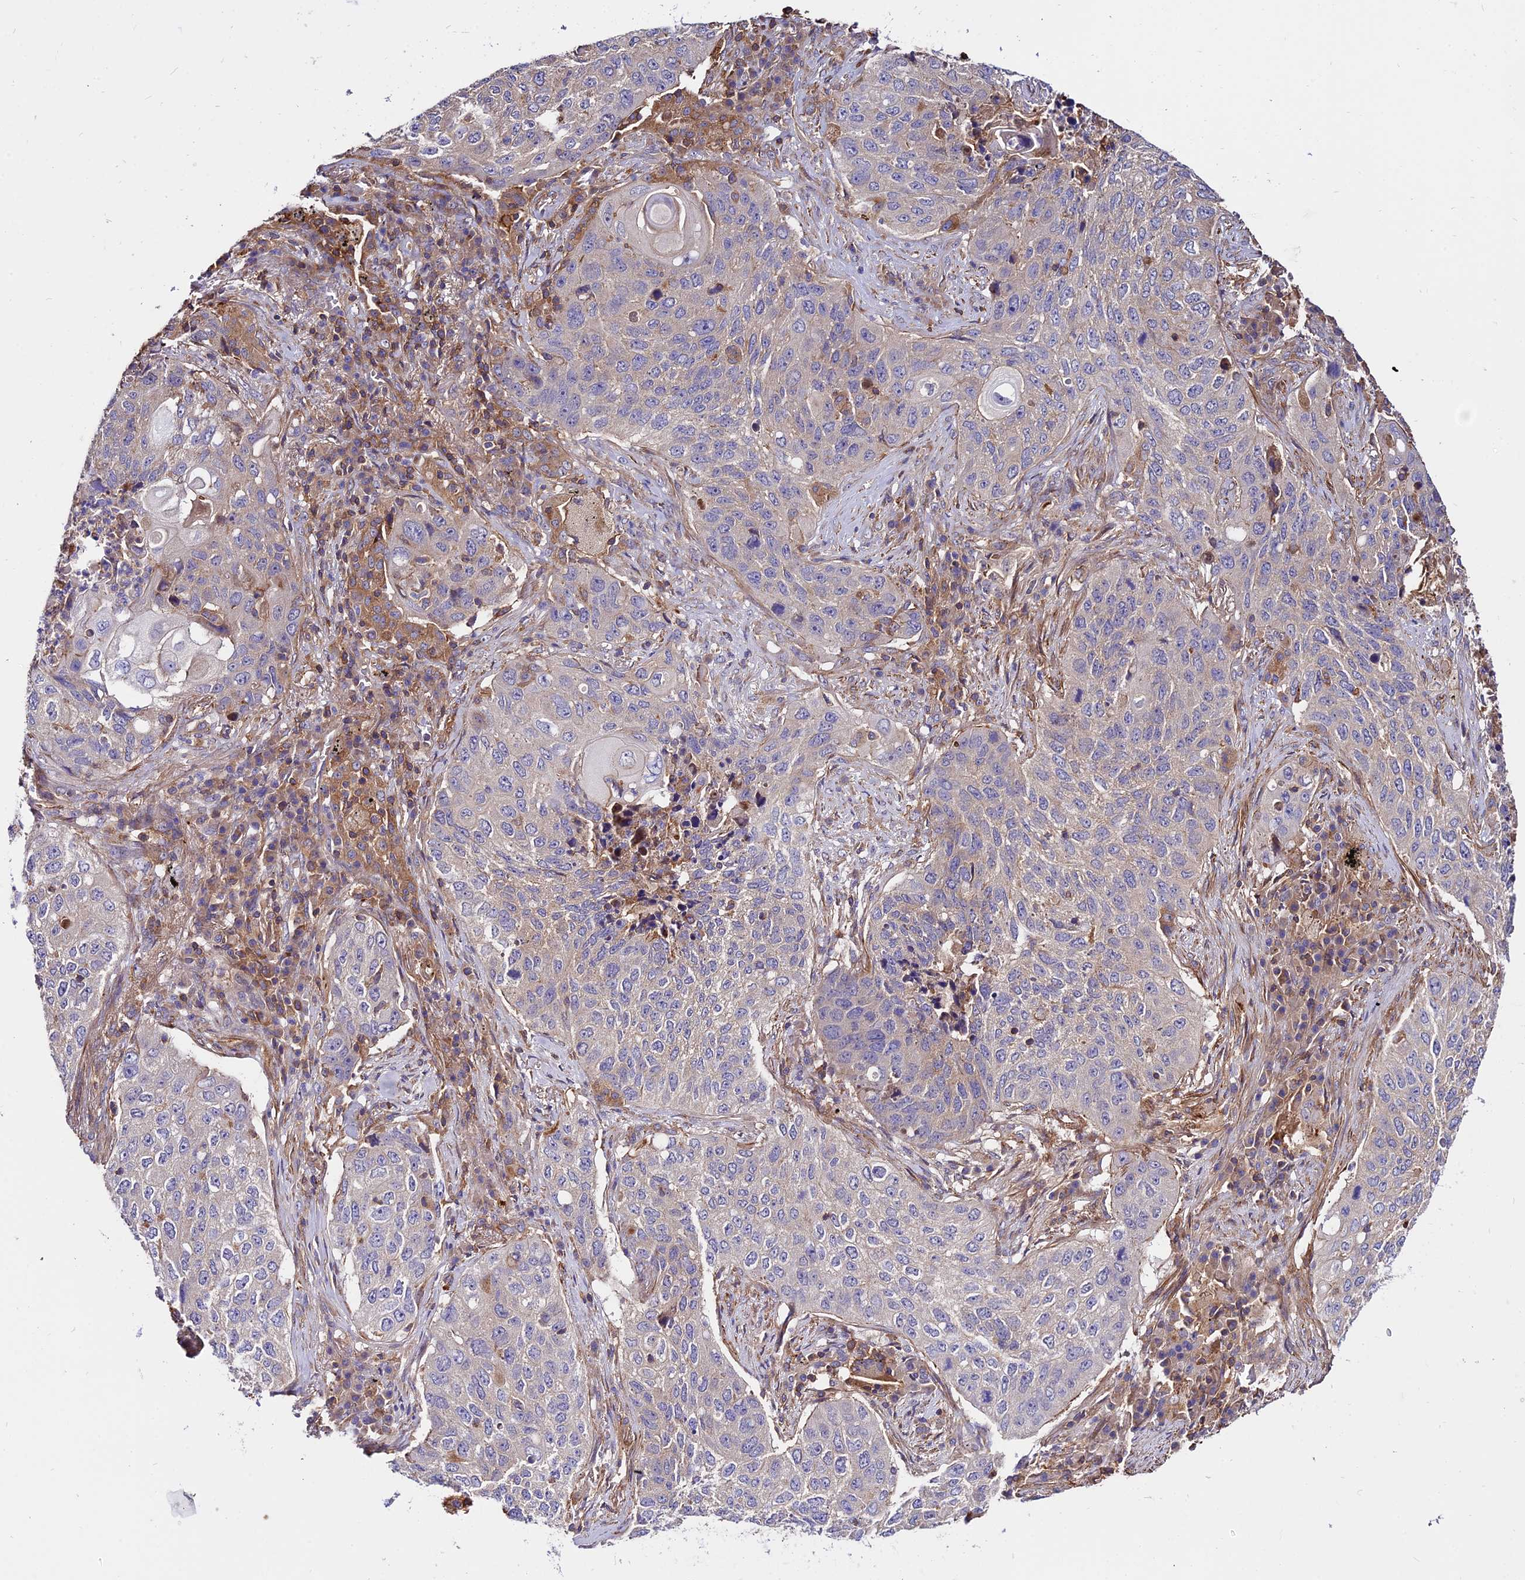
{"staining": {"intensity": "negative", "quantity": "none", "location": "none"}, "tissue": "lung cancer", "cell_type": "Tumor cells", "image_type": "cancer", "snomed": [{"axis": "morphology", "description": "Squamous cell carcinoma, NOS"}, {"axis": "topography", "description": "Lung"}], "caption": "Immunohistochemical staining of lung cancer (squamous cell carcinoma) reveals no significant staining in tumor cells. (DAB (3,3'-diaminobenzidine) immunohistochemistry, high magnification).", "gene": "PYM1", "patient": {"sex": "female", "age": 63}}